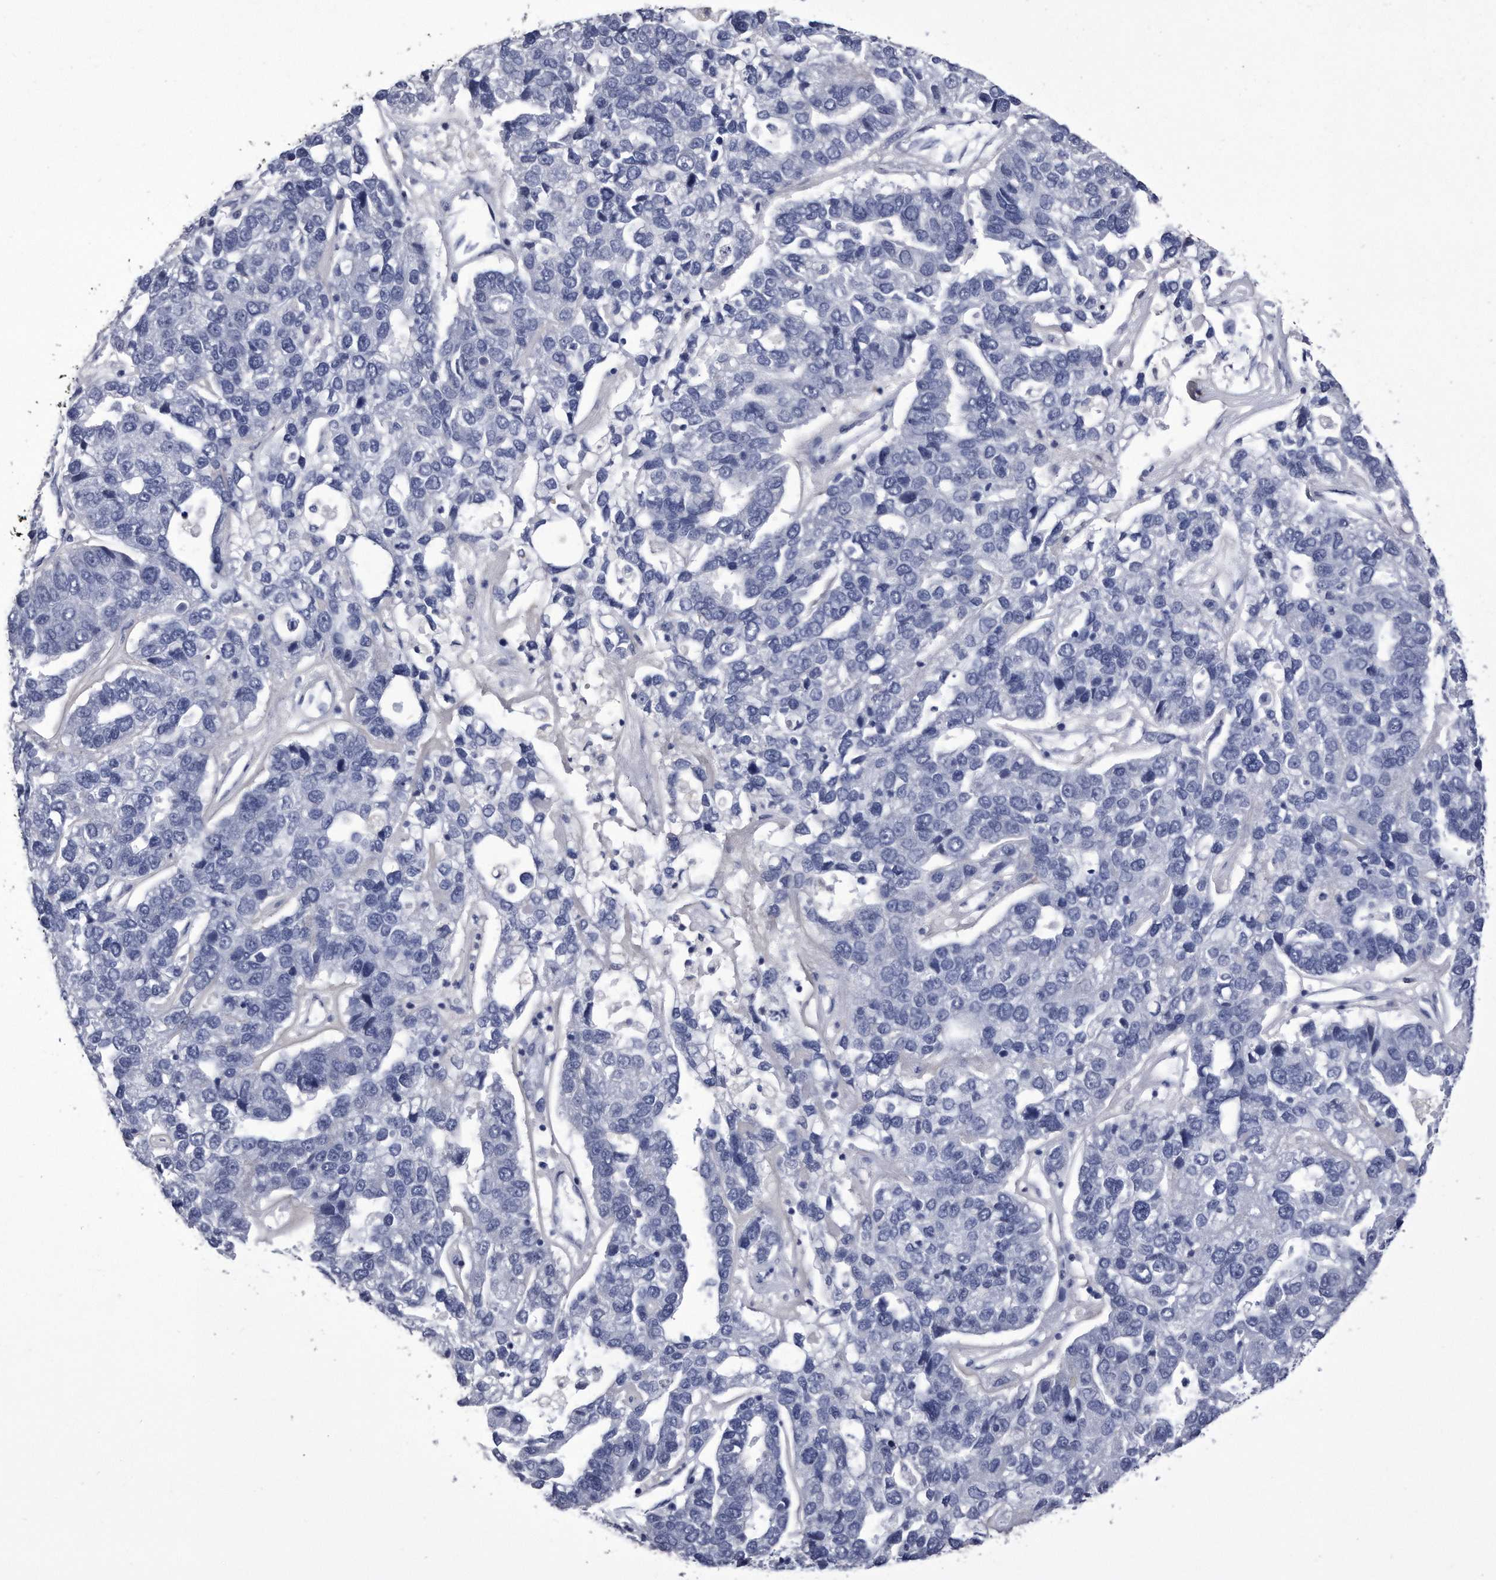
{"staining": {"intensity": "negative", "quantity": "none", "location": "none"}, "tissue": "pancreatic cancer", "cell_type": "Tumor cells", "image_type": "cancer", "snomed": [{"axis": "morphology", "description": "Adenocarcinoma, NOS"}, {"axis": "topography", "description": "Pancreas"}], "caption": "The photomicrograph shows no staining of tumor cells in pancreatic cancer.", "gene": "KCTD8", "patient": {"sex": "female", "age": 61}}